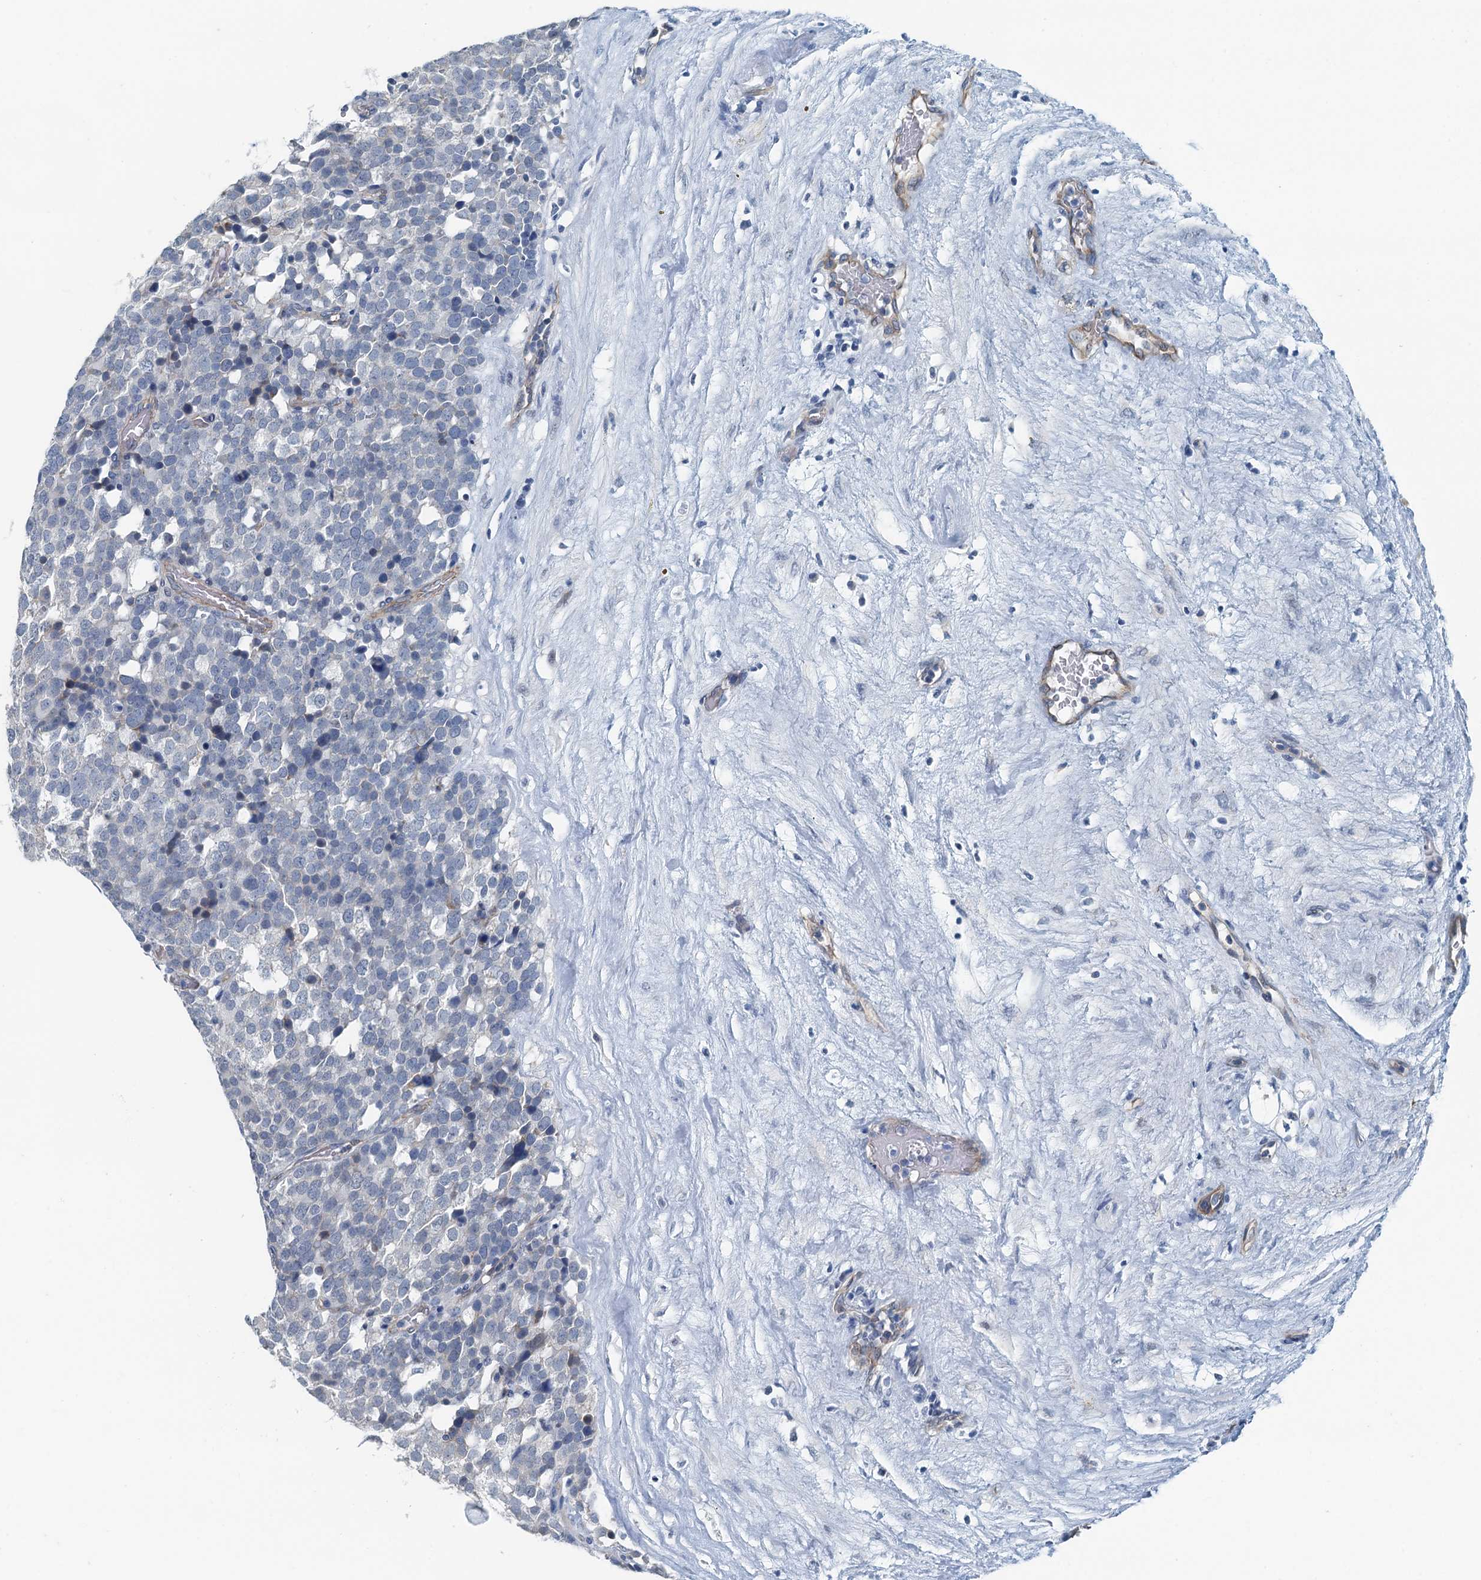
{"staining": {"intensity": "negative", "quantity": "none", "location": "none"}, "tissue": "testis cancer", "cell_type": "Tumor cells", "image_type": "cancer", "snomed": [{"axis": "morphology", "description": "Seminoma, NOS"}, {"axis": "topography", "description": "Testis"}], "caption": "IHC histopathology image of human testis cancer (seminoma) stained for a protein (brown), which displays no expression in tumor cells.", "gene": "GFOD2", "patient": {"sex": "male", "age": 71}}